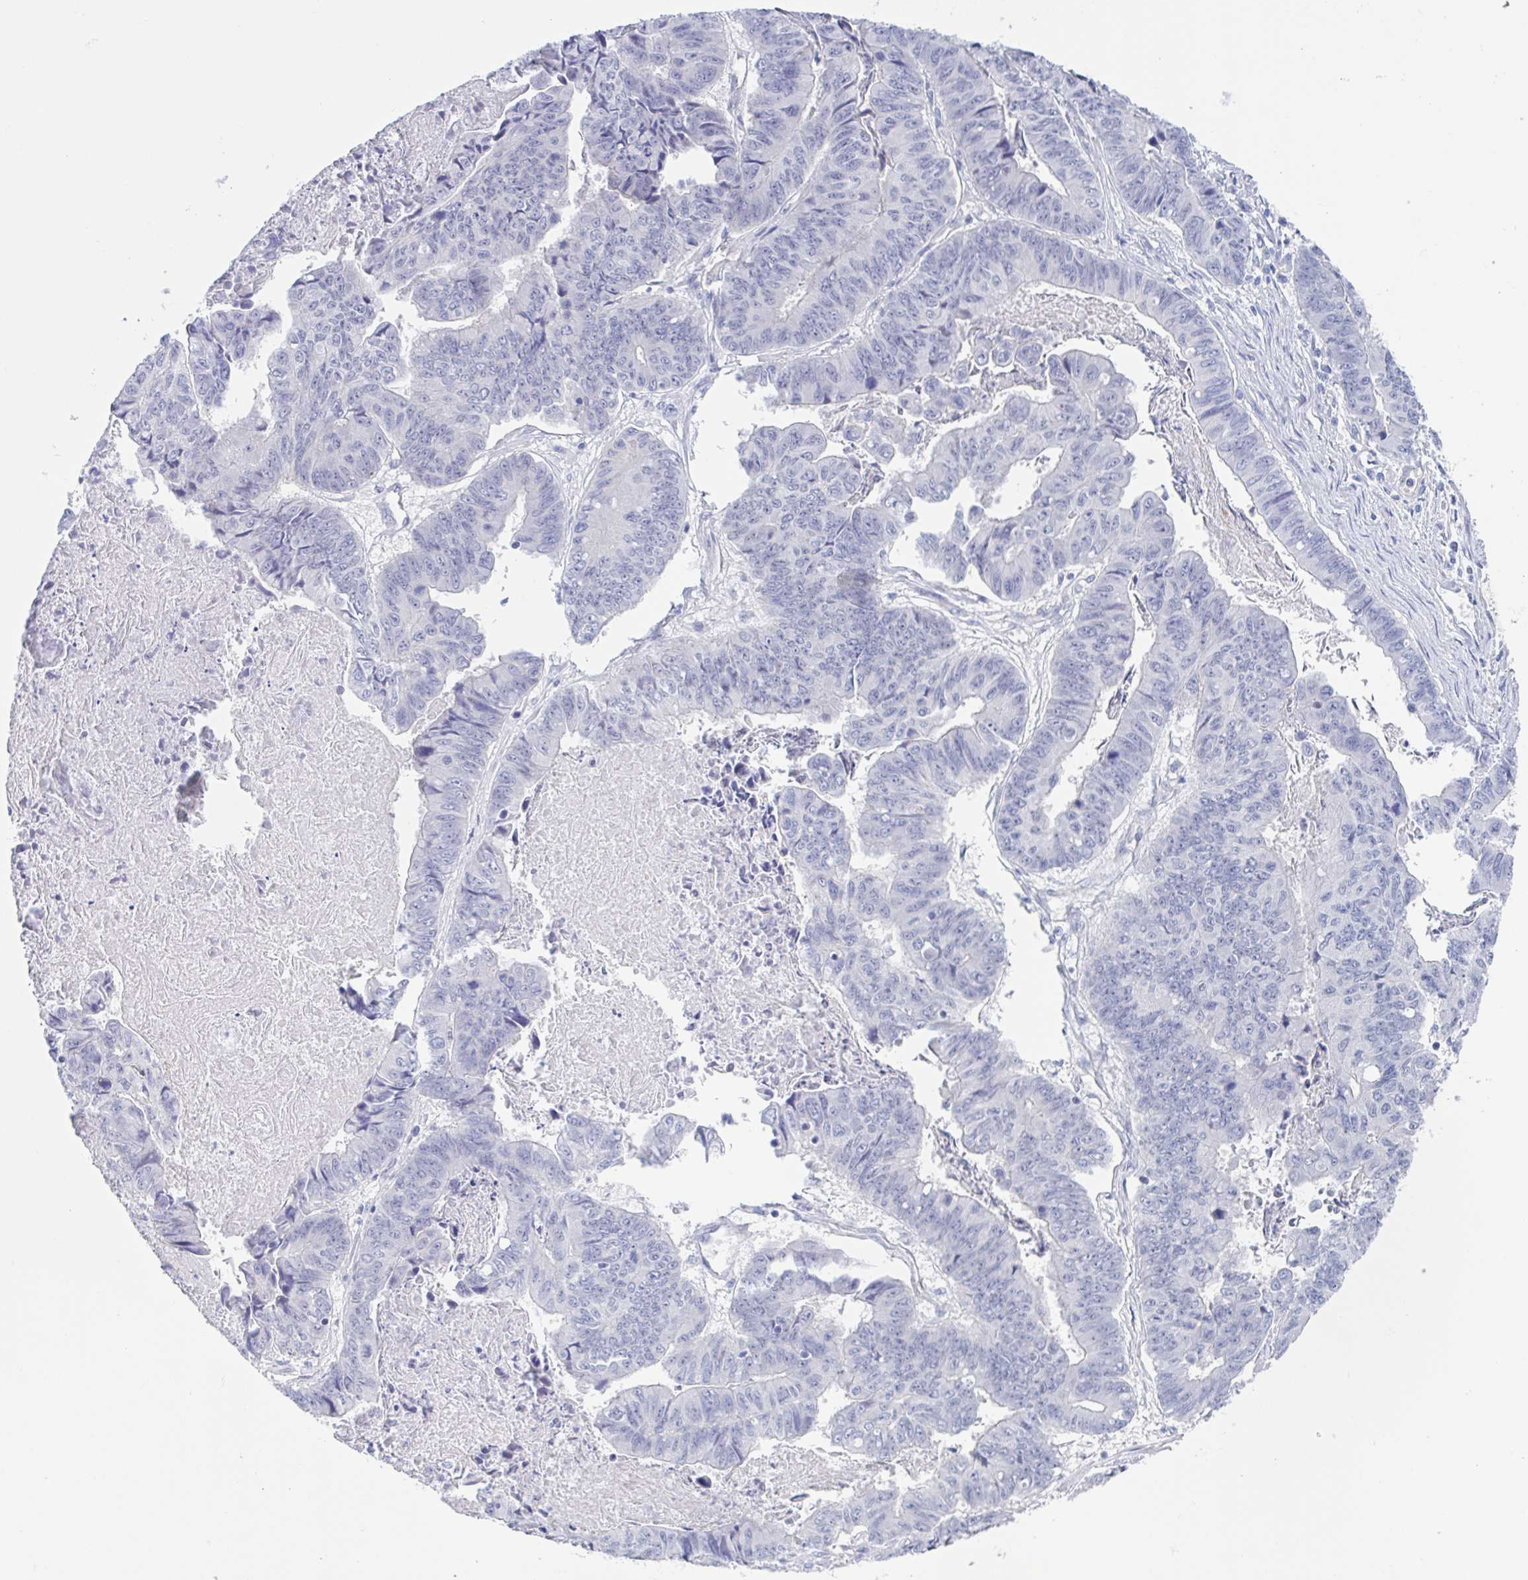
{"staining": {"intensity": "negative", "quantity": "none", "location": "none"}, "tissue": "stomach cancer", "cell_type": "Tumor cells", "image_type": "cancer", "snomed": [{"axis": "morphology", "description": "Adenocarcinoma, NOS"}, {"axis": "topography", "description": "Stomach, lower"}], "caption": "This is an immunohistochemistry micrograph of stomach cancer (adenocarcinoma). There is no positivity in tumor cells.", "gene": "TEX12", "patient": {"sex": "male", "age": 77}}